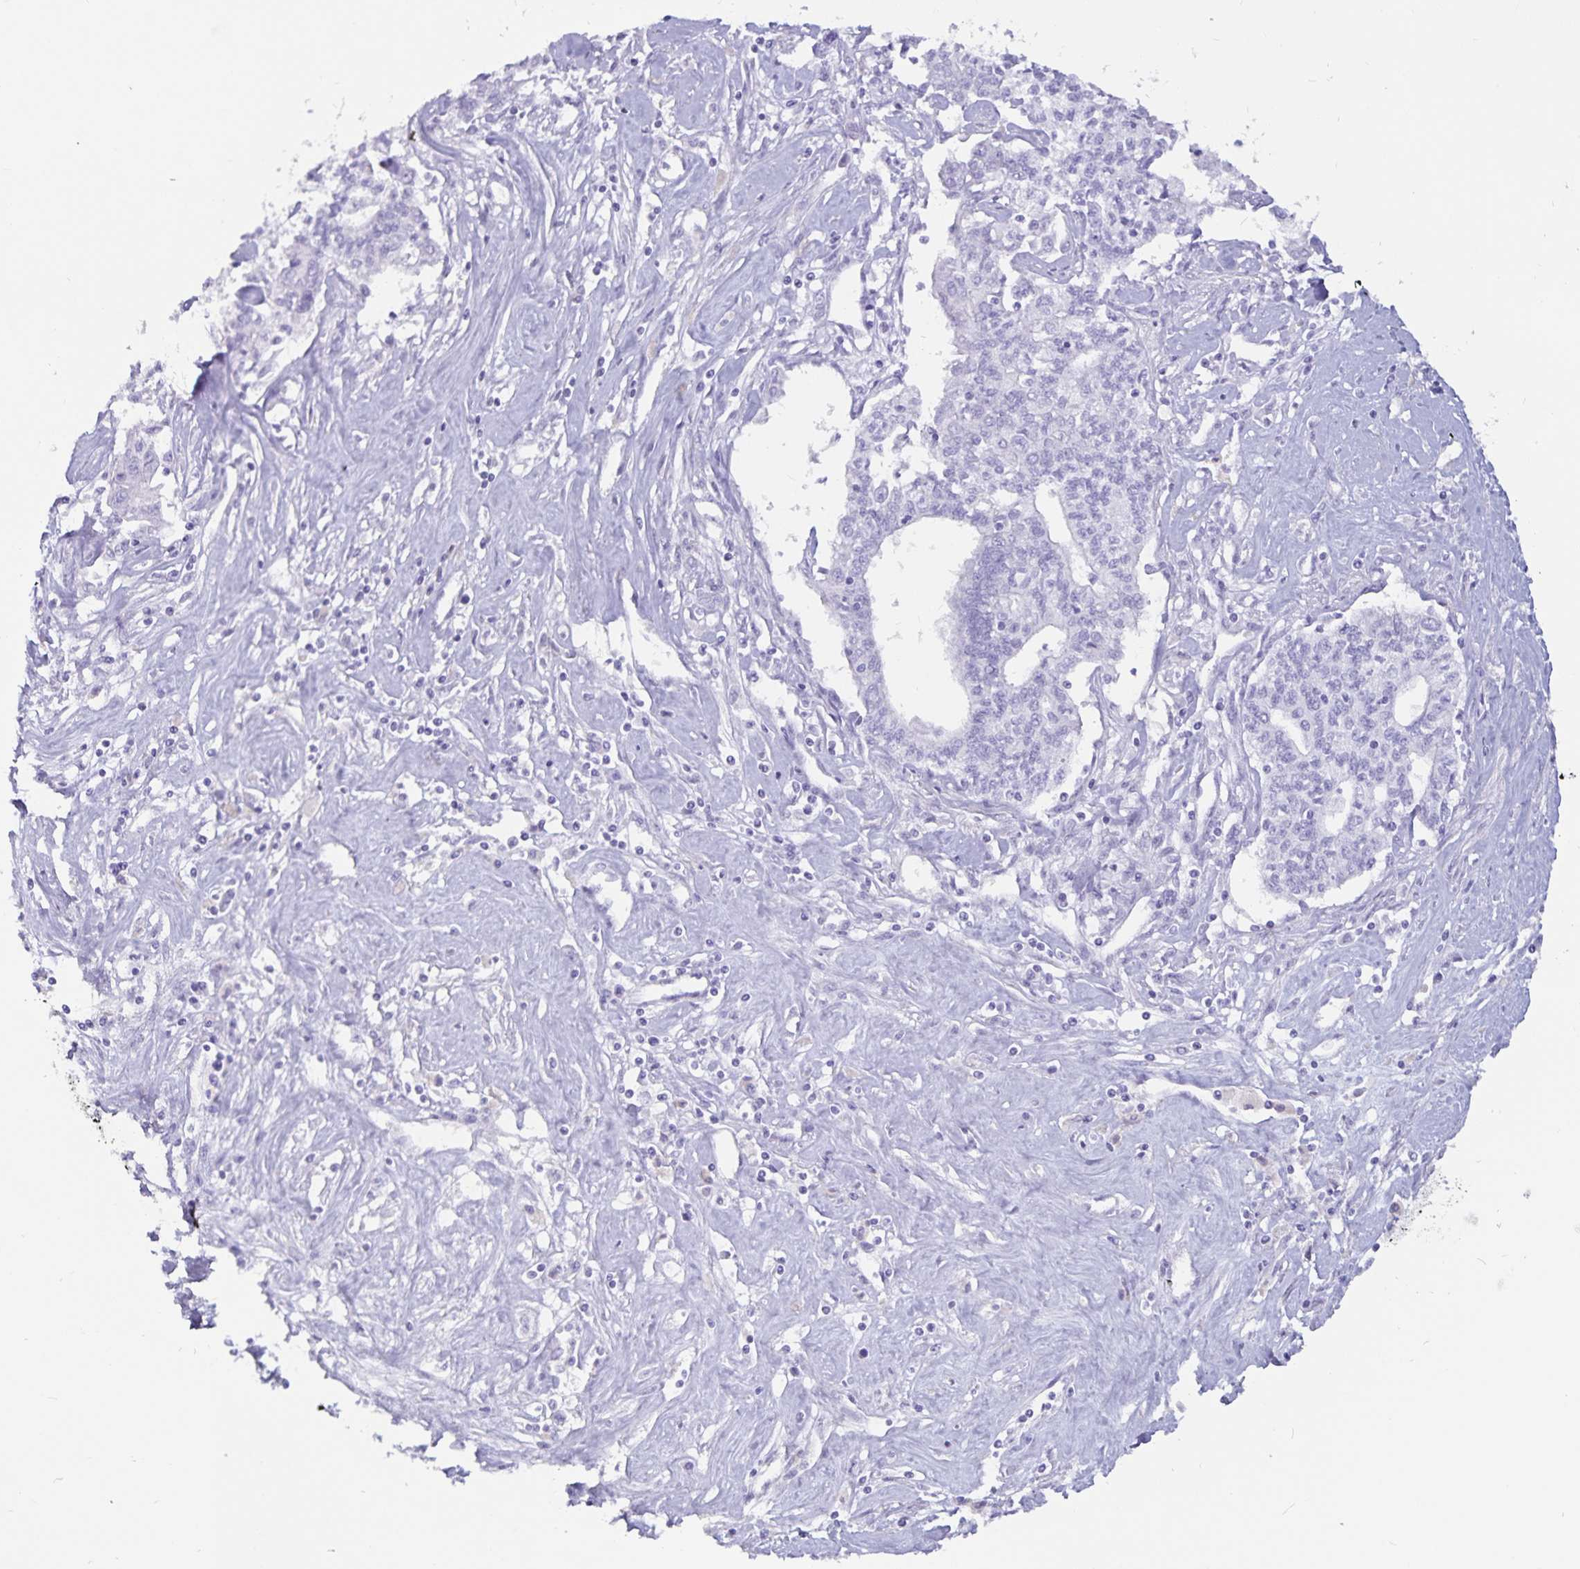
{"staining": {"intensity": "negative", "quantity": "none", "location": "none"}, "tissue": "liver cancer", "cell_type": "Tumor cells", "image_type": "cancer", "snomed": [{"axis": "morphology", "description": "Cholangiocarcinoma"}, {"axis": "topography", "description": "Liver"}], "caption": "Tumor cells are negative for protein expression in human liver cholangiocarcinoma.", "gene": "GPR137", "patient": {"sex": "female", "age": 61}}